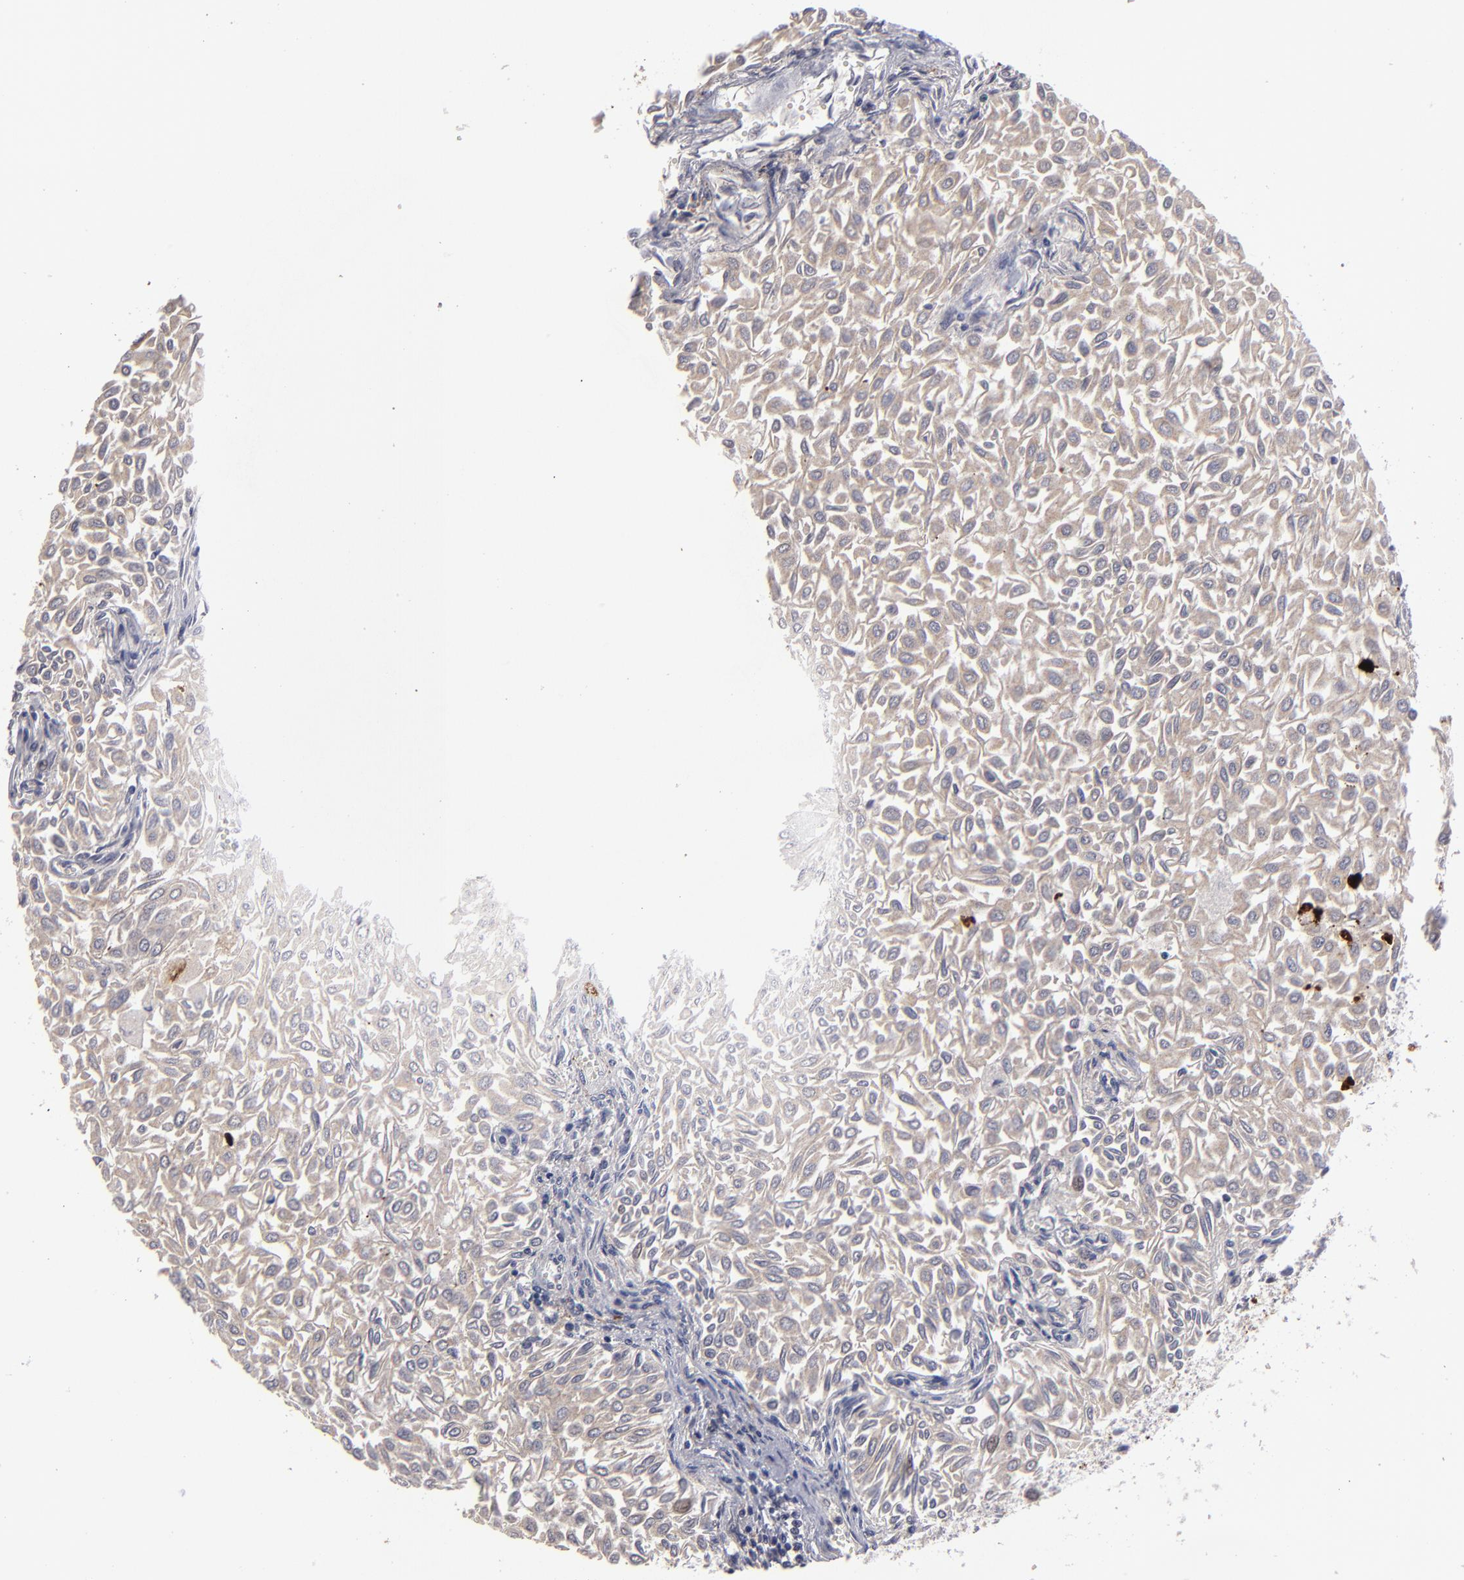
{"staining": {"intensity": "weak", "quantity": ">75%", "location": "cytoplasmic/membranous"}, "tissue": "urothelial cancer", "cell_type": "Tumor cells", "image_type": "cancer", "snomed": [{"axis": "morphology", "description": "Urothelial carcinoma, Low grade"}, {"axis": "topography", "description": "Urinary bladder"}], "caption": "This micrograph exhibits immunohistochemistry staining of human urothelial carcinoma (low-grade), with low weak cytoplasmic/membranous staining in approximately >75% of tumor cells.", "gene": "GPM6B", "patient": {"sex": "male", "age": 64}}